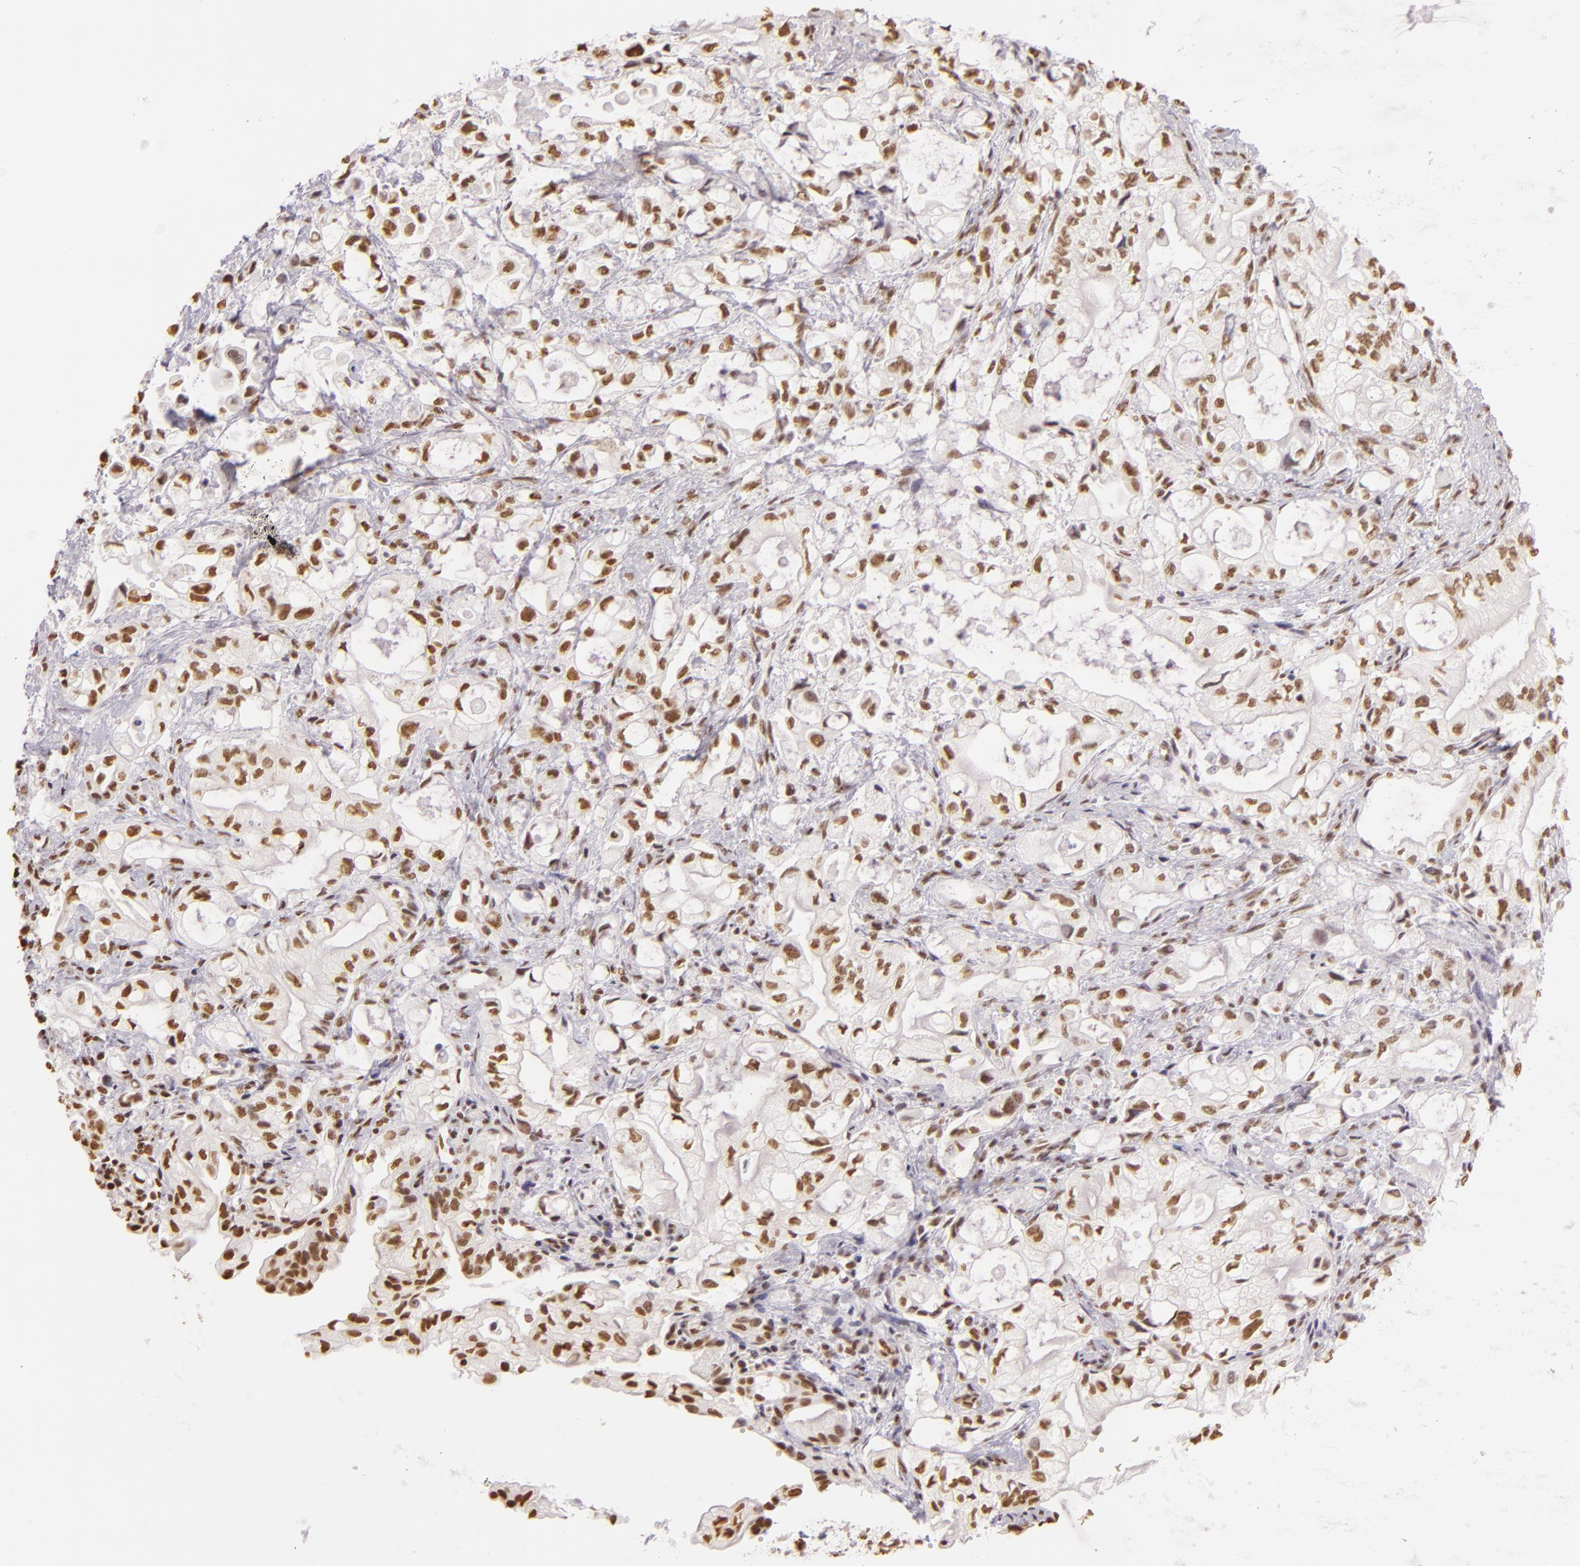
{"staining": {"intensity": "moderate", "quantity": ">75%", "location": "nuclear"}, "tissue": "pancreatic cancer", "cell_type": "Tumor cells", "image_type": "cancer", "snomed": [{"axis": "morphology", "description": "Adenocarcinoma, NOS"}, {"axis": "topography", "description": "Pancreas"}], "caption": "High-magnification brightfield microscopy of adenocarcinoma (pancreatic) stained with DAB (brown) and counterstained with hematoxylin (blue). tumor cells exhibit moderate nuclear expression is present in about>75% of cells.", "gene": "PAPOLA", "patient": {"sex": "male", "age": 79}}